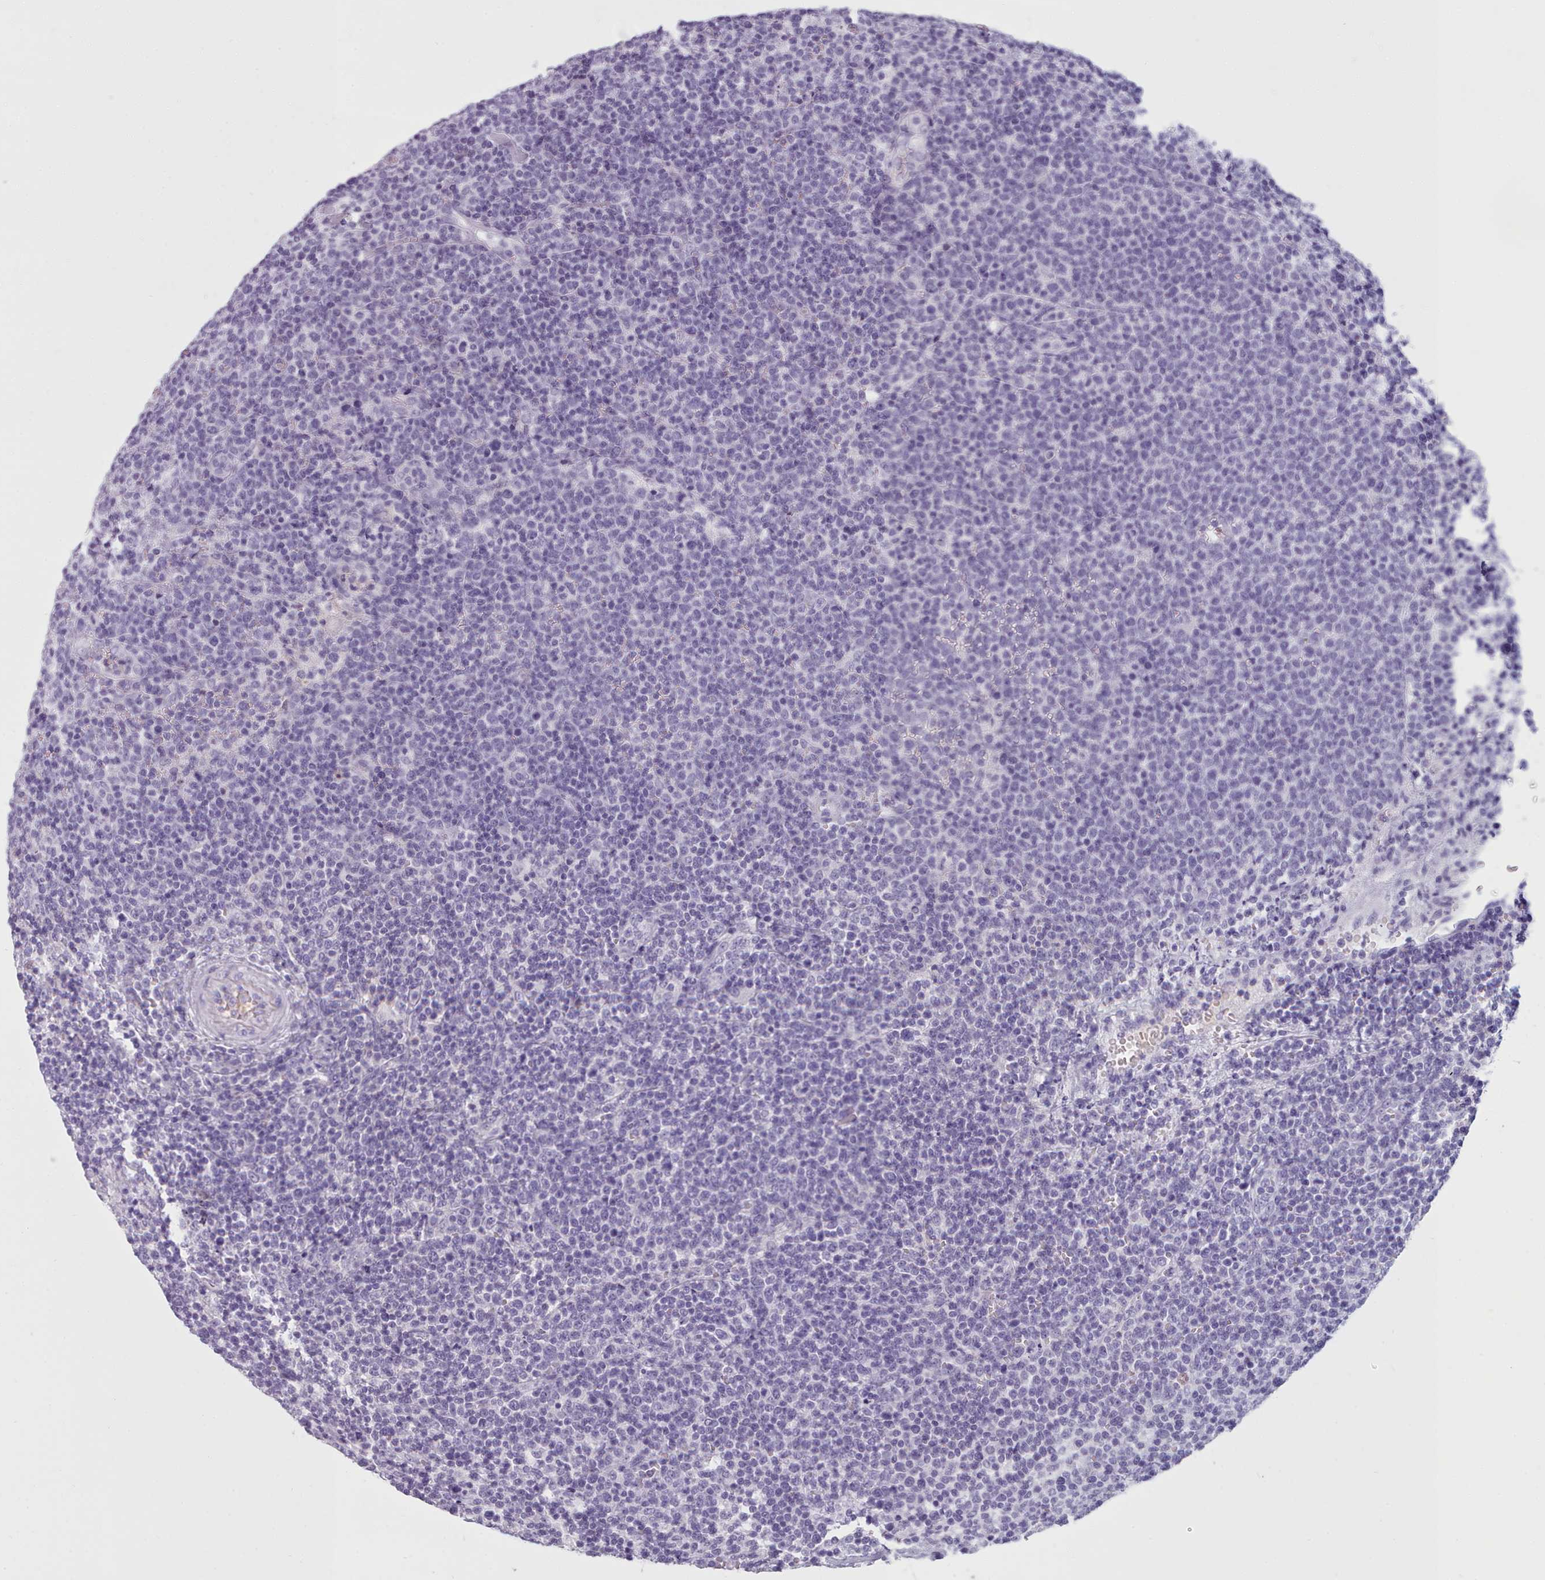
{"staining": {"intensity": "negative", "quantity": "none", "location": "none"}, "tissue": "lymphoma", "cell_type": "Tumor cells", "image_type": "cancer", "snomed": [{"axis": "morphology", "description": "Malignant lymphoma, non-Hodgkin's type, High grade"}, {"axis": "topography", "description": "Lymph node"}], "caption": "An immunohistochemistry histopathology image of malignant lymphoma, non-Hodgkin's type (high-grade) is shown. There is no staining in tumor cells of malignant lymphoma, non-Hodgkin's type (high-grade). (DAB (3,3'-diaminobenzidine) immunohistochemistry (IHC), high magnification).", "gene": "ZNF43", "patient": {"sex": "male", "age": 61}}